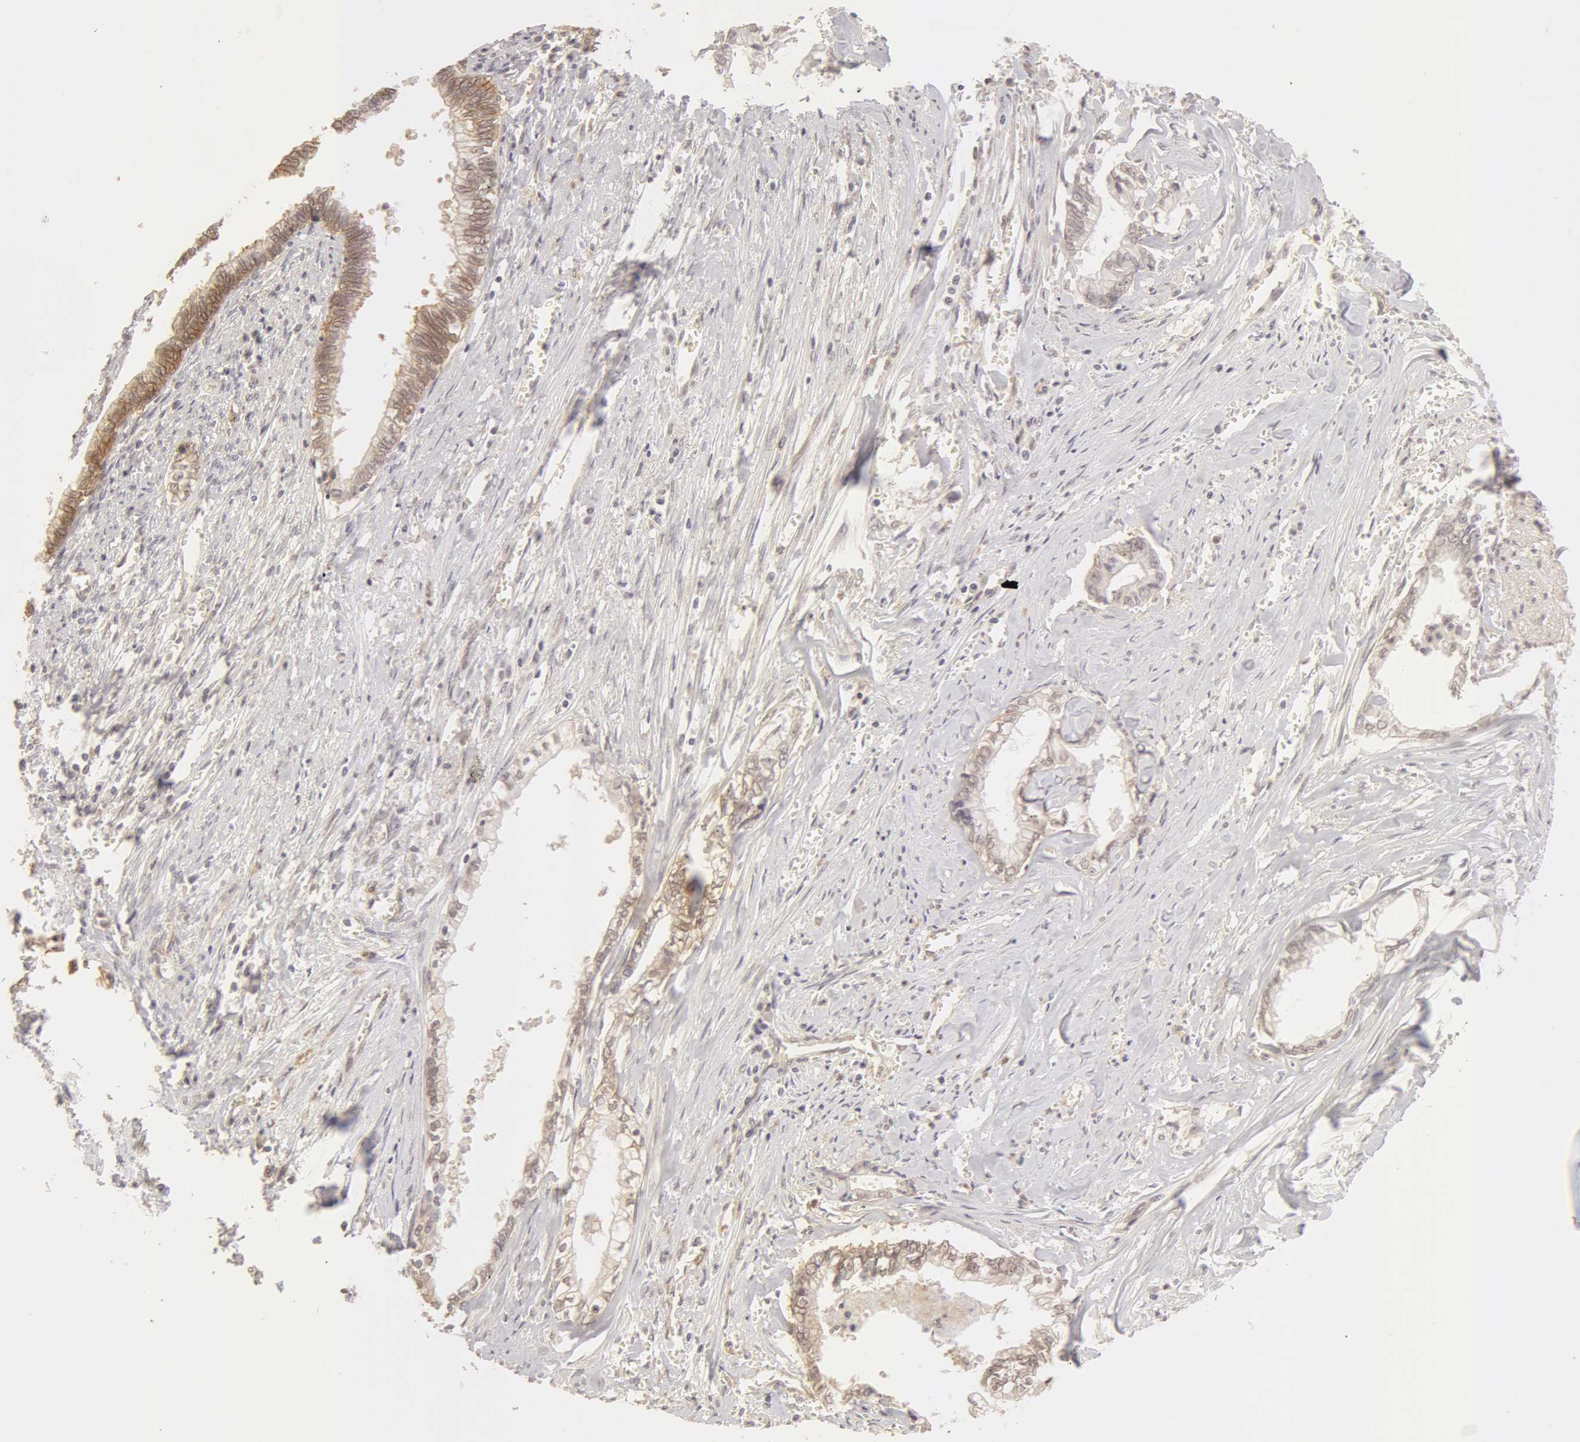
{"staining": {"intensity": "weak", "quantity": ">75%", "location": "cytoplasmic/membranous"}, "tissue": "liver cancer", "cell_type": "Tumor cells", "image_type": "cancer", "snomed": [{"axis": "morphology", "description": "Cholangiocarcinoma"}, {"axis": "topography", "description": "Liver"}], "caption": "Immunohistochemistry of human liver cancer demonstrates low levels of weak cytoplasmic/membranous positivity in about >75% of tumor cells.", "gene": "ADAM10", "patient": {"sex": "male", "age": 57}}